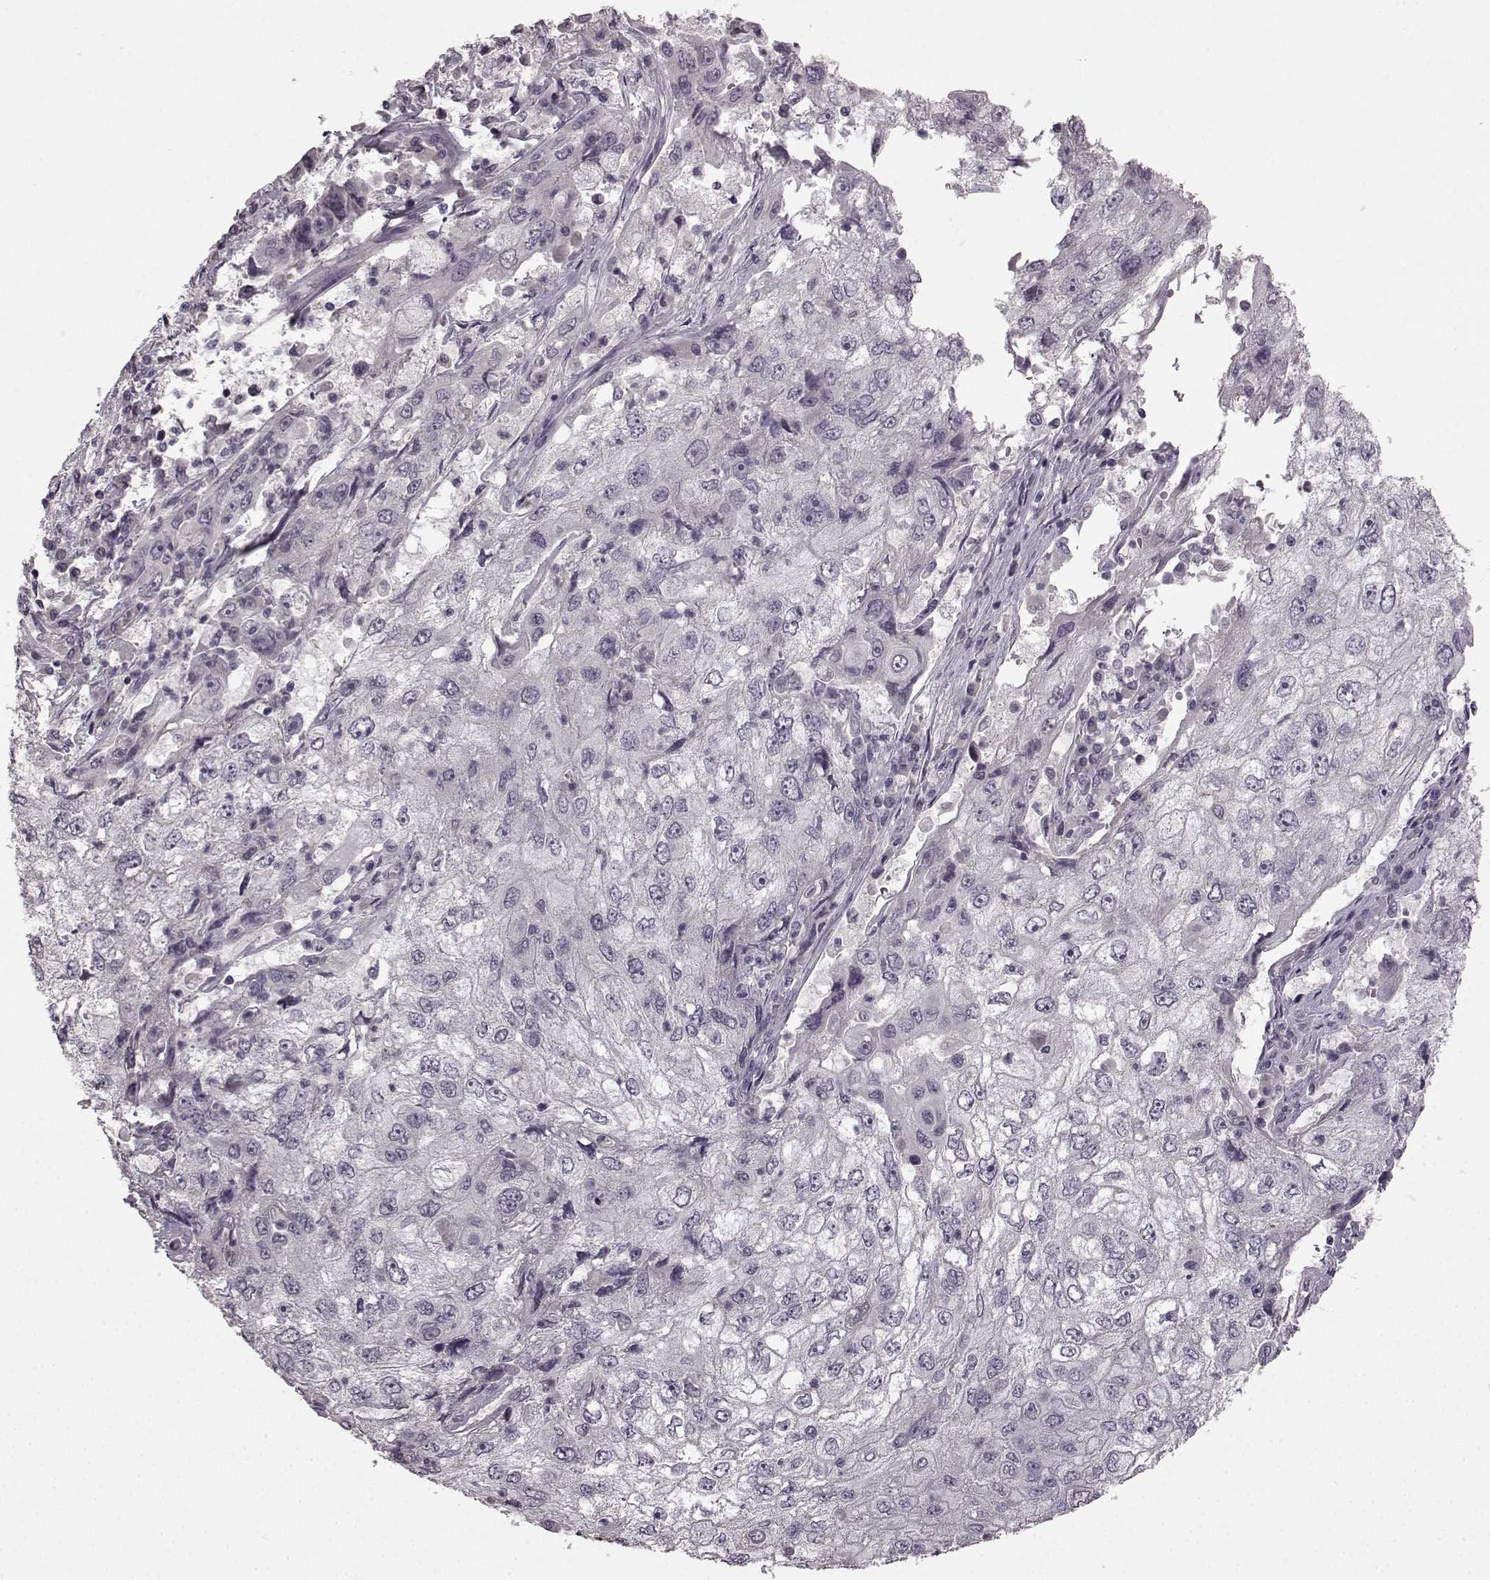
{"staining": {"intensity": "negative", "quantity": "none", "location": "none"}, "tissue": "cervical cancer", "cell_type": "Tumor cells", "image_type": "cancer", "snomed": [{"axis": "morphology", "description": "Squamous cell carcinoma, NOS"}, {"axis": "topography", "description": "Cervix"}], "caption": "Histopathology image shows no significant protein staining in tumor cells of squamous cell carcinoma (cervical).", "gene": "LHB", "patient": {"sex": "female", "age": 36}}